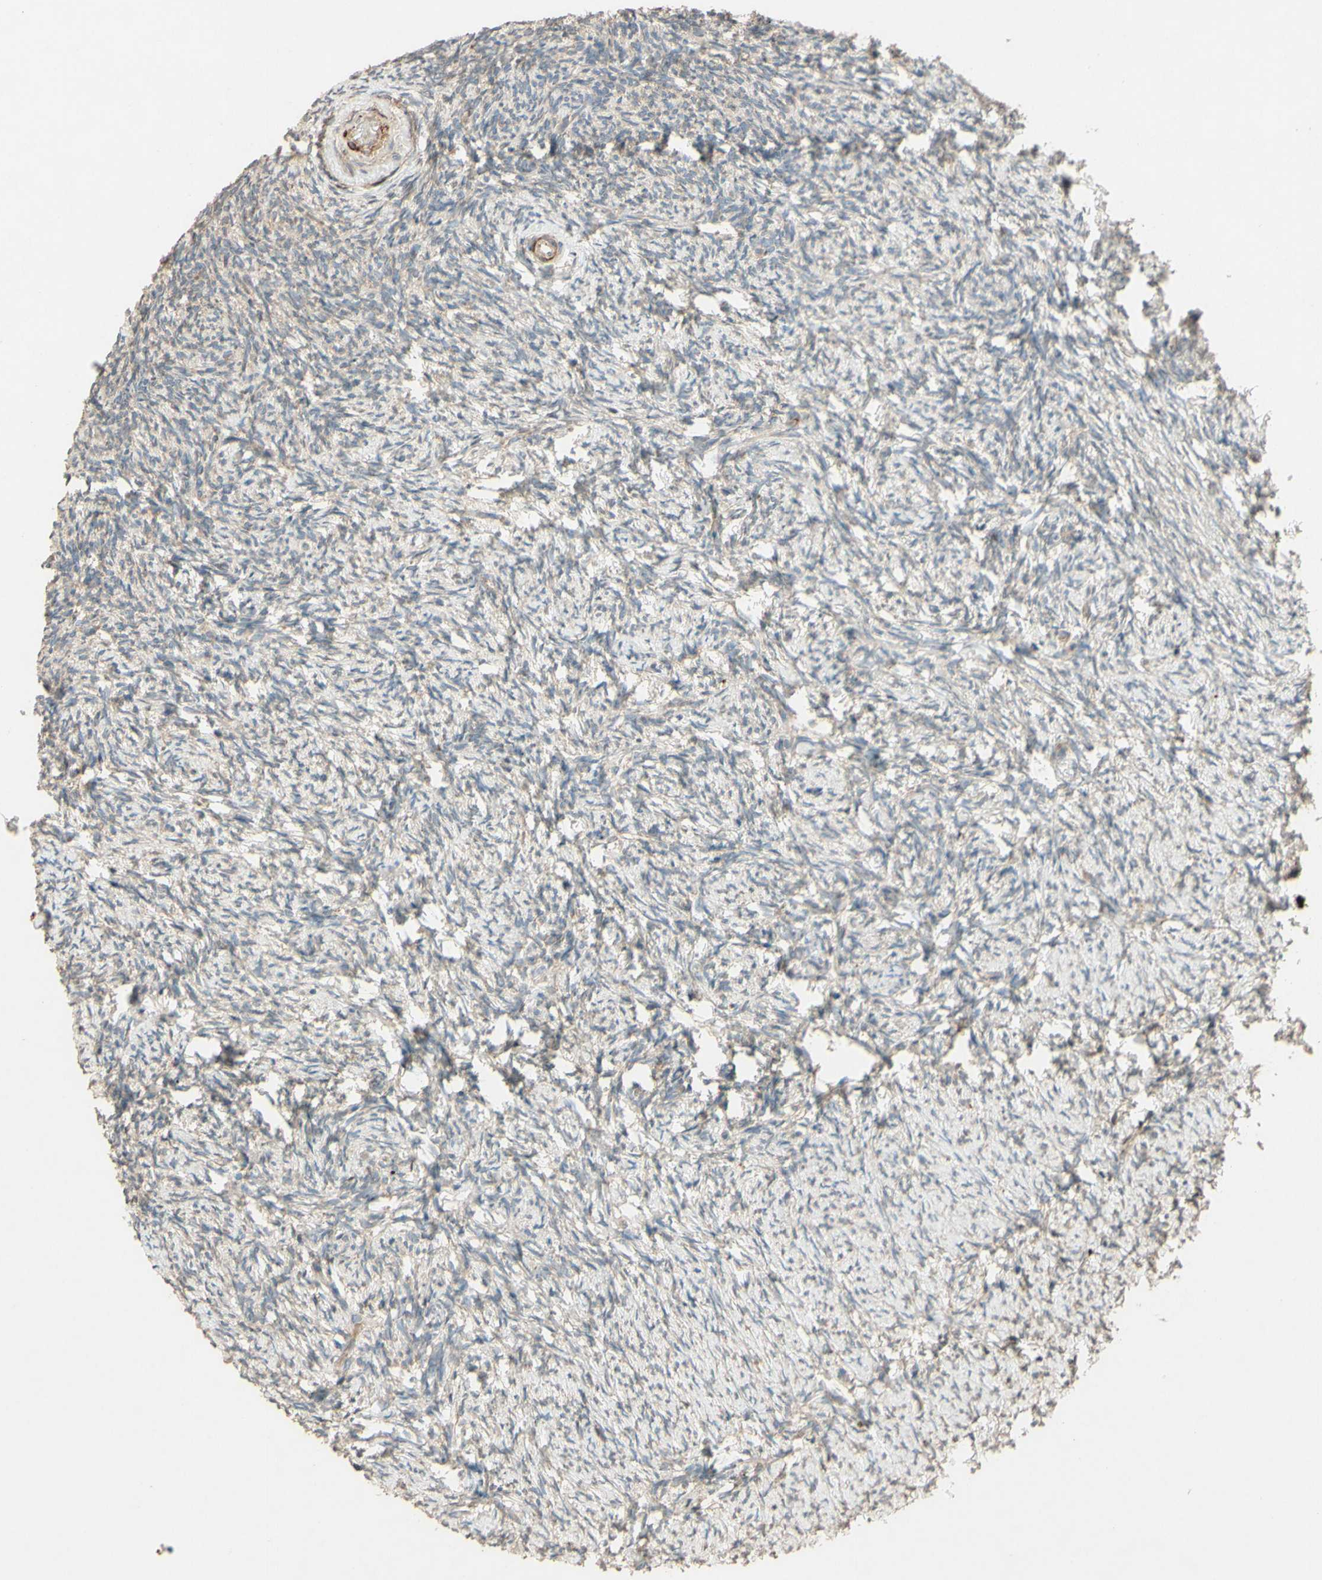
{"staining": {"intensity": "weak", "quantity": ">75%", "location": "cytoplasmic/membranous"}, "tissue": "ovary", "cell_type": "Follicle cells", "image_type": "normal", "snomed": [{"axis": "morphology", "description": "Normal tissue, NOS"}, {"axis": "topography", "description": "Ovary"}], "caption": "Immunohistochemistry (IHC) (DAB (3,3'-diaminobenzidine)) staining of normal ovary shows weak cytoplasmic/membranous protein positivity in approximately >75% of follicle cells. (Stains: DAB (3,3'-diaminobenzidine) in brown, nuclei in blue, Microscopy: brightfield microscopy at high magnification).", "gene": "PTPRU", "patient": {"sex": "female", "age": 60}}